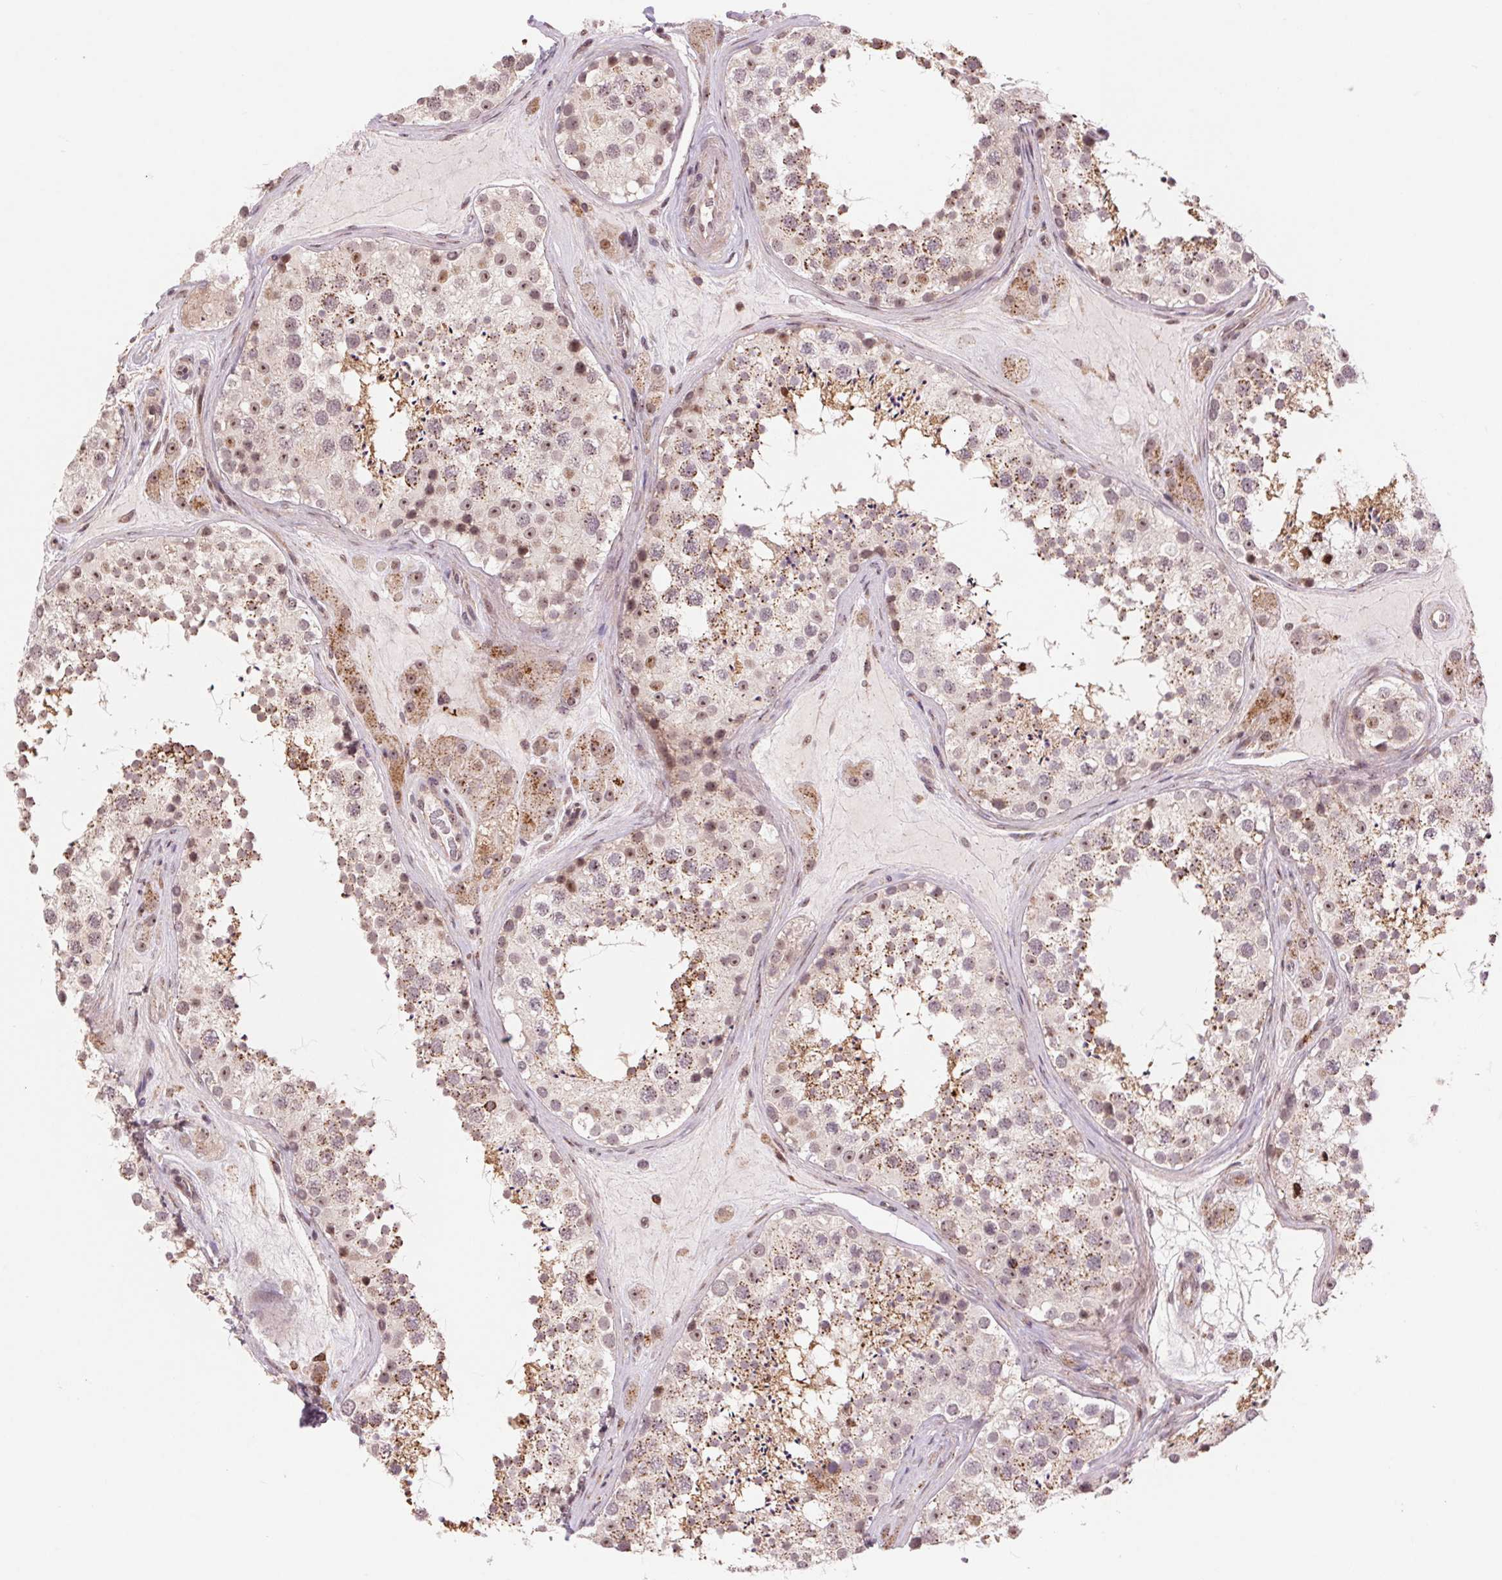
{"staining": {"intensity": "moderate", "quantity": "25%-75%", "location": "cytoplasmic/membranous,nuclear"}, "tissue": "testis", "cell_type": "Cells in seminiferous ducts", "image_type": "normal", "snomed": [{"axis": "morphology", "description": "Normal tissue, NOS"}, {"axis": "topography", "description": "Testis"}], "caption": "Cells in seminiferous ducts exhibit medium levels of moderate cytoplasmic/membranous,nuclear expression in about 25%-75% of cells in benign testis. (DAB = brown stain, brightfield microscopy at high magnification).", "gene": "CHMP4B", "patient": {"sex": "male", "age": 41}}